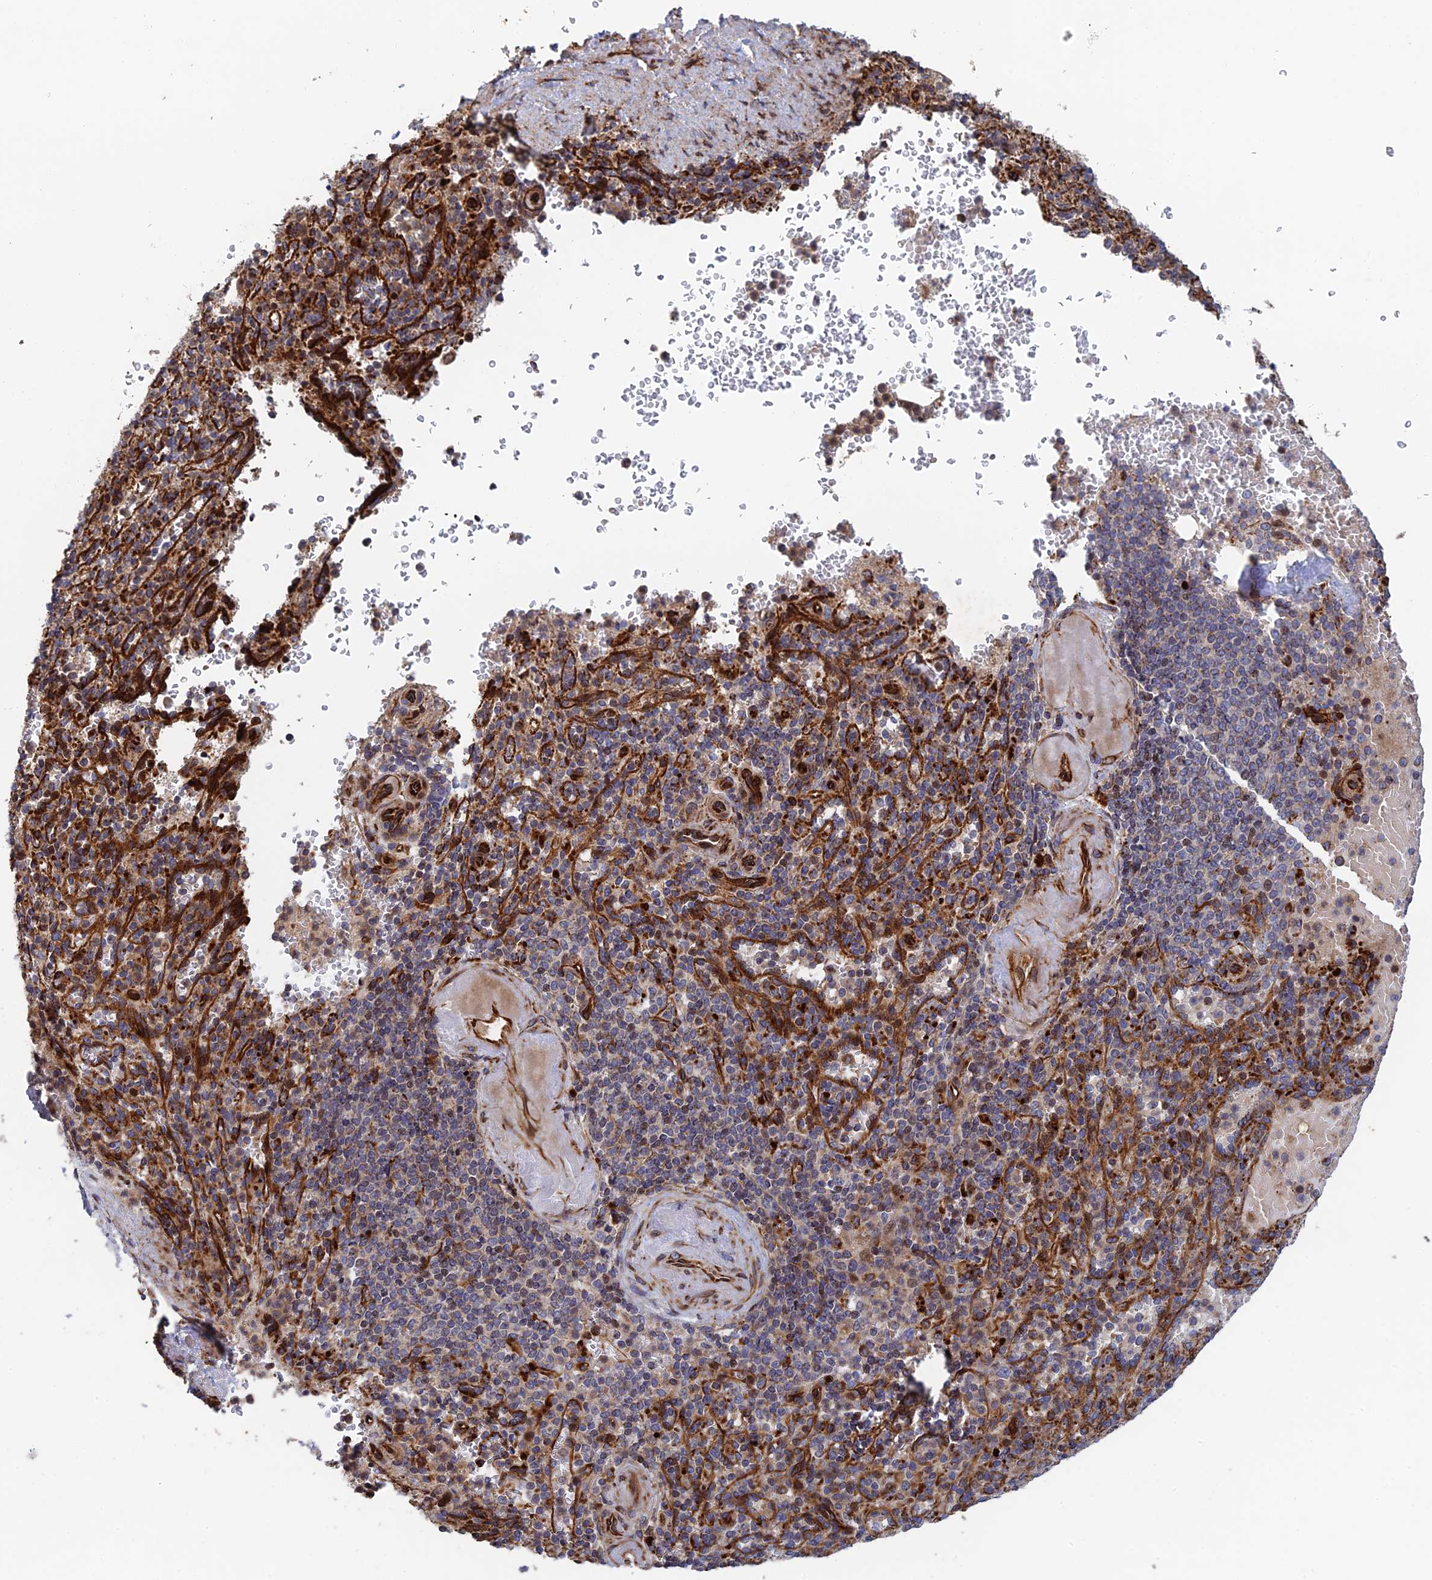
{"staining": {"intensity": "moderate", "quantity": "25%-75%", "location": "cytoplasmic/membranous"}, "tissue": "spleen", "cell_type": "Cells in red pulp", "image_type": "normal", "snomed": [{"axis": "morphology", "description": "Normal tissue, NOS"}, {"axis": "topography", "description": "Spleen"}], "caption": "Protein expression analysis of normal human spleen reveals moderate cytoplasmic/membranous expression in about 25%-75% of cells in red pulp.", "gene": "PPP2R3C", "patient": {"sex": "female", "age": 74}}